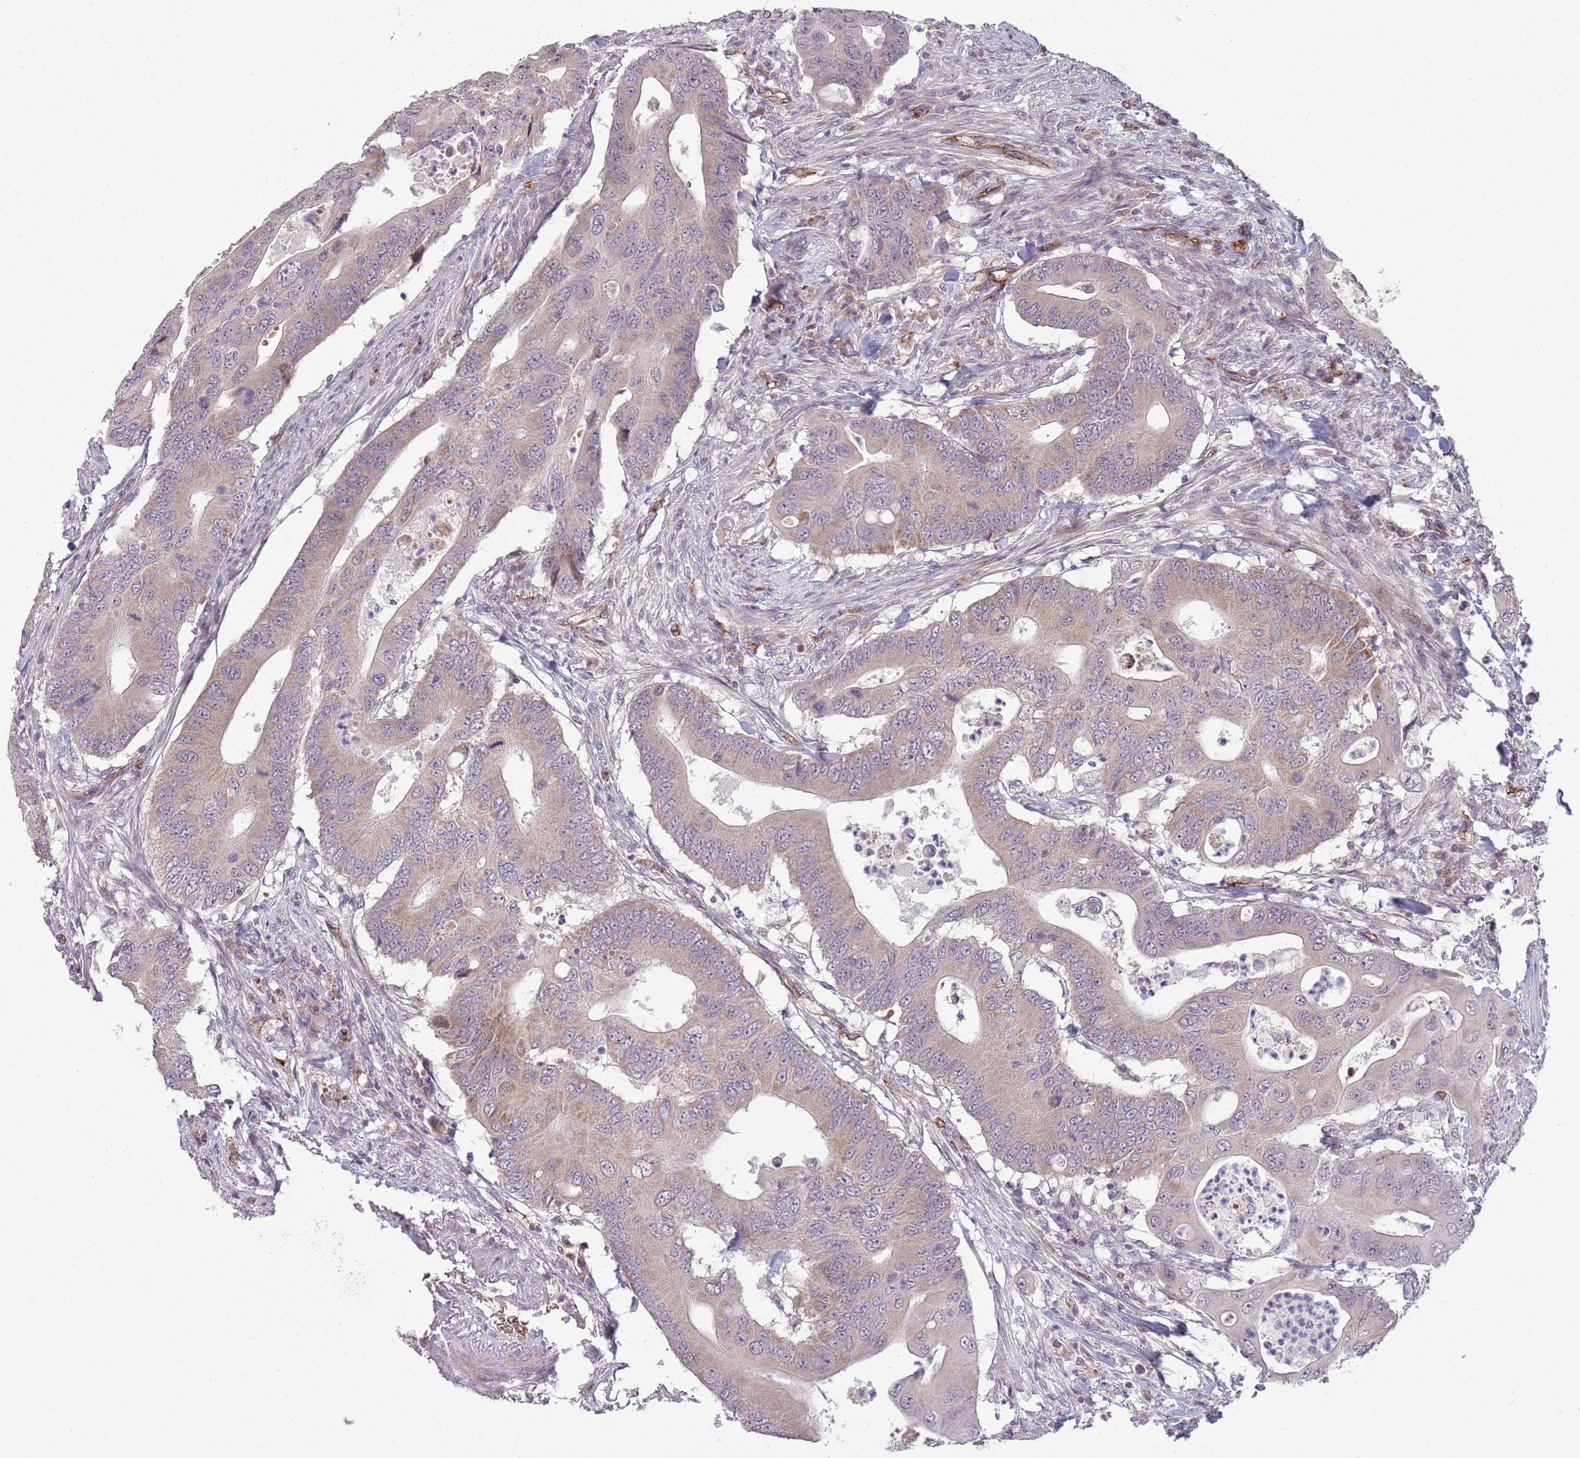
{"staining": {"intensity": "weak", "quantity": "25%-75%", "location": "cytoplasmic/membranous"}, "tissue": "colorectal cancer", "cell_type": "Tumor cells", "image_type": "cancer", "snomed": [{"axis": "morphology", "description": "Adenocarcinoma, NOS"}, {"axis": "topography", "description": "Colon"}], "caption": "About 25%-75% of tumor cells in adenocarcinoma (colorectal) show weak cytoplasmic/membranous protein expression as visualized by brown immunohistochemical staining.", "gene": "DPP10", "patient": {"sex": "male", "age": 71}}